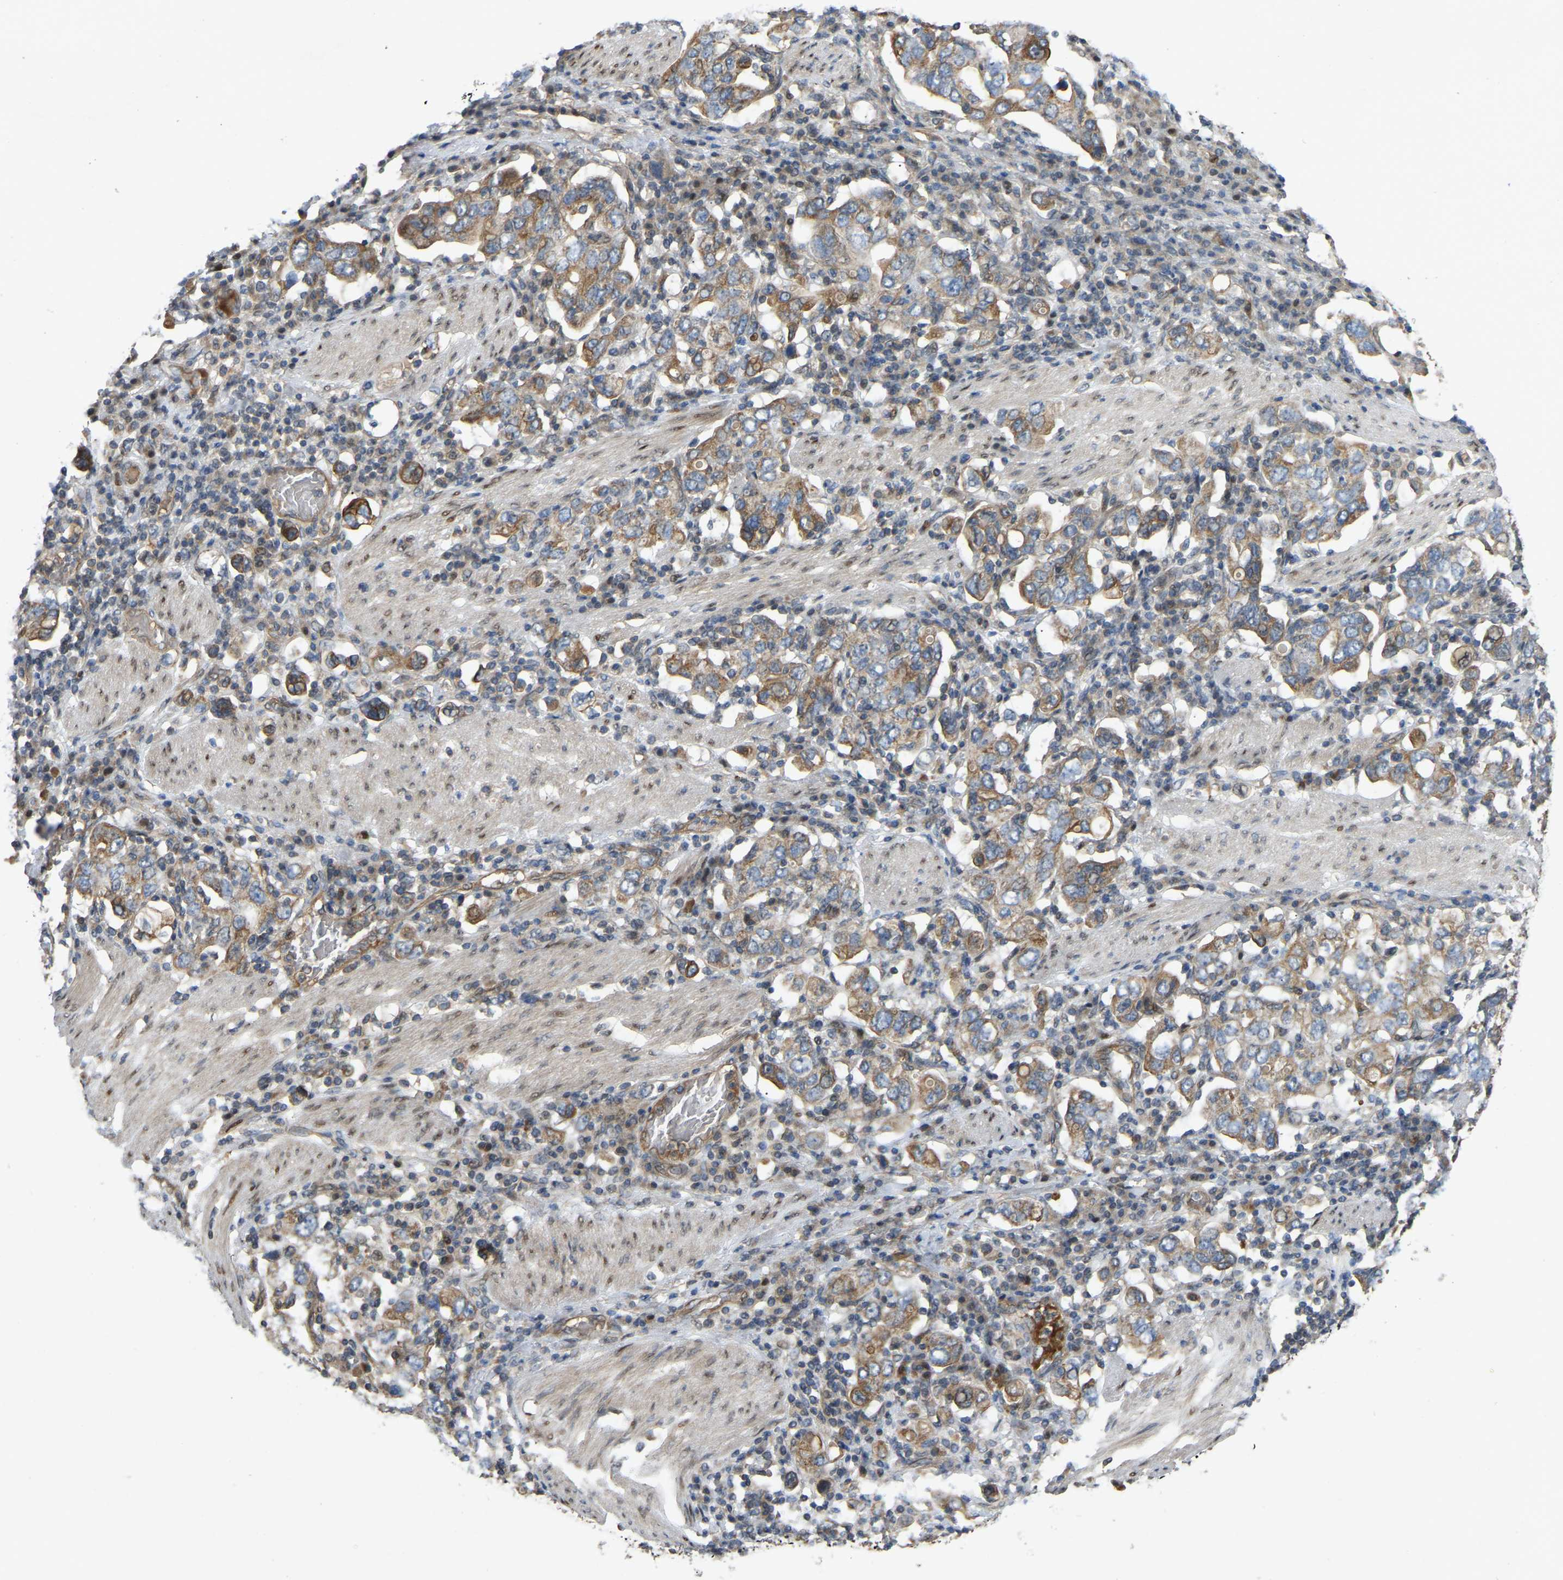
{"staining": {"intensity": "moderate", "quantity": ">75%", "location": "cytoplasmic/membranous"}, "tissue": "stomach cancer", "cell_type": "Tumor cells", "image_type": "cancer", "snomed": [{"axis": "morphology", "description": "Adenocarcinoma, NOS"}, {"axis": "topography", "description": "Stomach, upper"}], "caption": "Stomach cancer (adenocarcinoma) tissue reveals moderate cytoplasmic/membranous expression in about >75% of tumor cells", "gene": "C21orf91", "patient": {"sex": "male", "age": 62}}